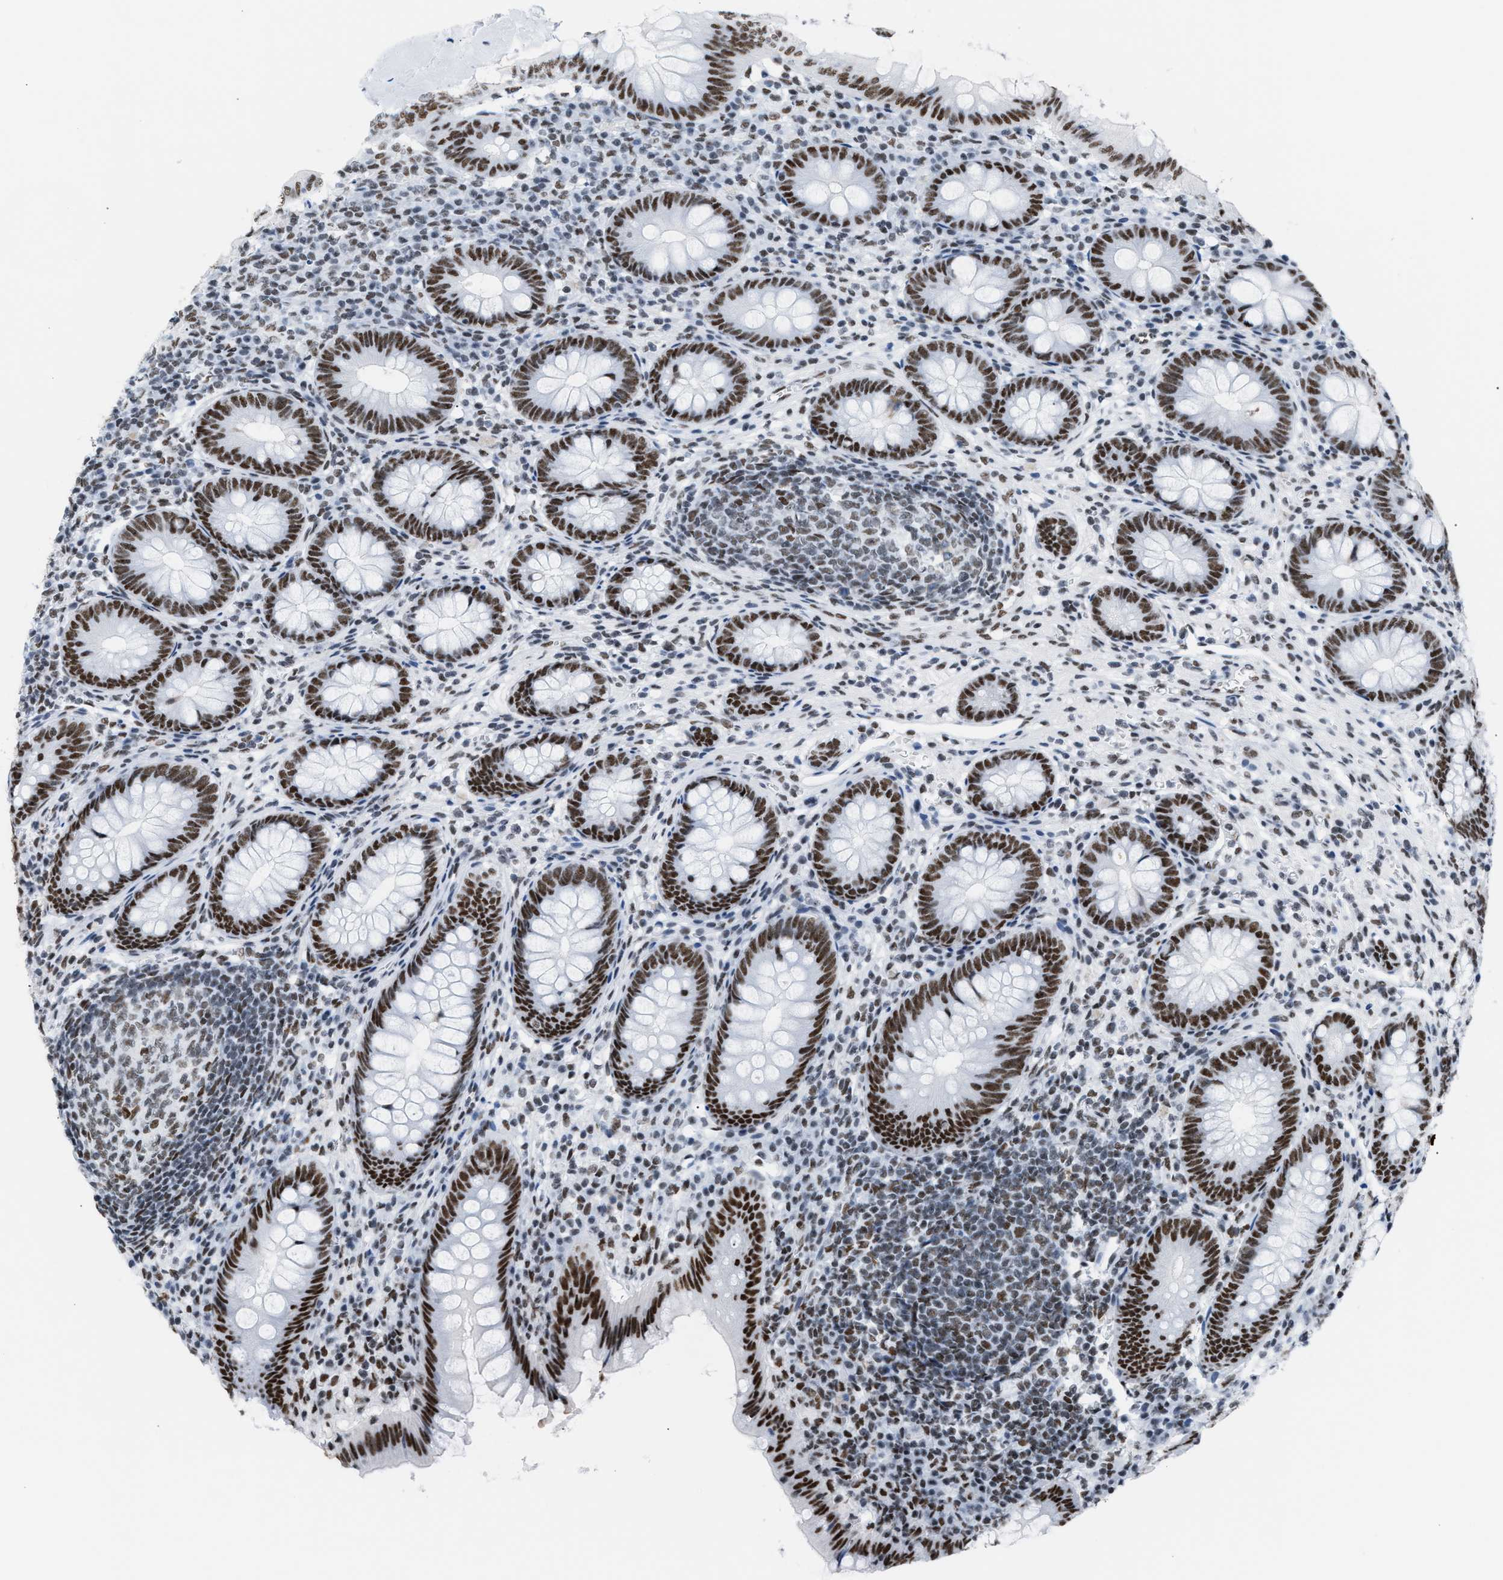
{"staining": {"intensity": "strong", "quantity": ">75%", "location": "nuclear"}, "tissue": "appendix", "cell_type": "Glandular cells", "image_type": "normal", "snomed": [{"axis": "morphology", "description": "Normal tissue, NOS"}, {"axis": "topography", "description": "Appendix"}], "caption": "Immunohistochemical staining of unremarkable appendix demonstrates high levels of strong nuclear positivity in about >75% of glandular cells. (Stains: DAB in brown, nuclei in blue, Microscopy: brightfield microscopy at high magnification).", "gene": "CCAR2", "patient": {"sex": "male", "age": 56}}